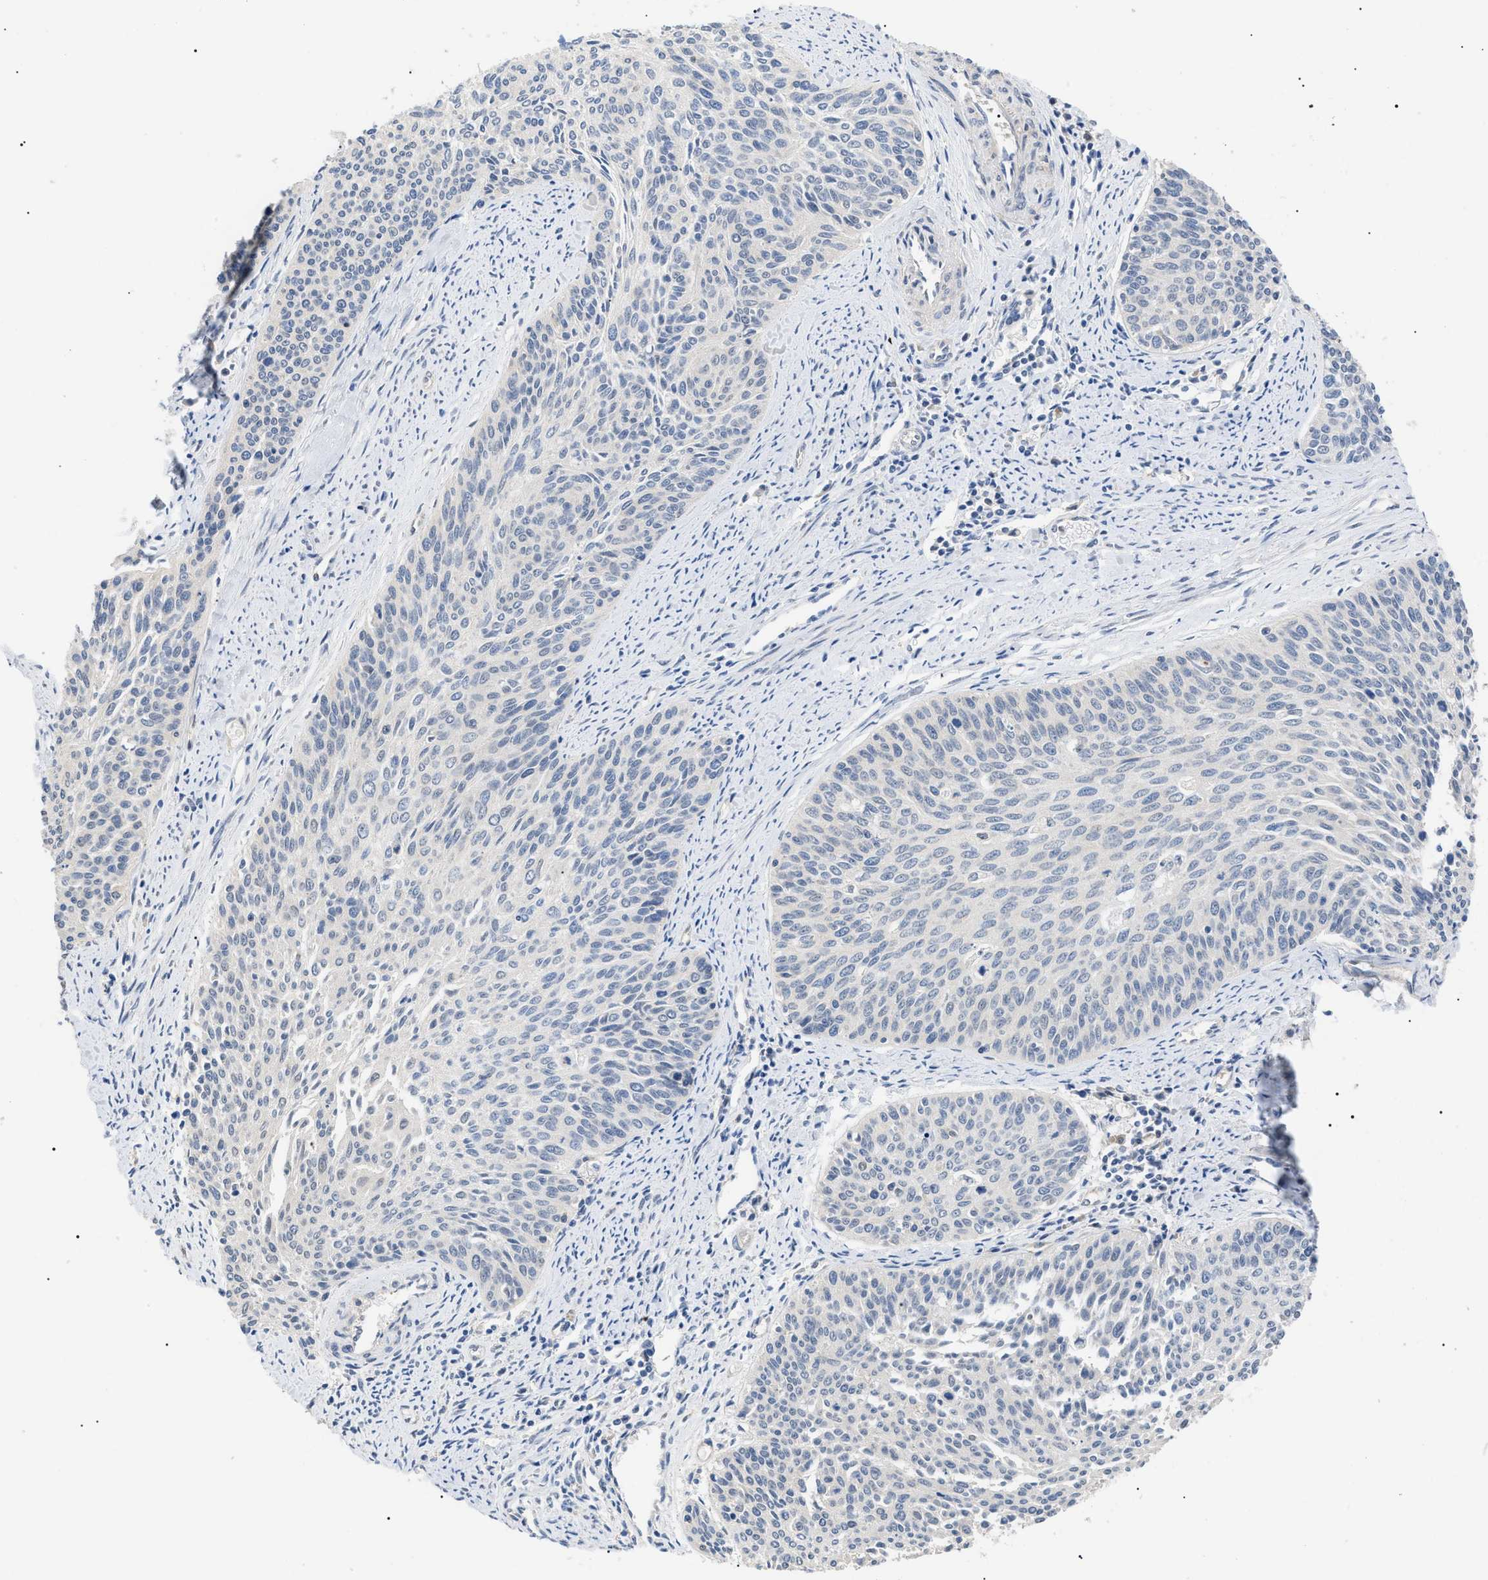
{"staining": {"intensity": "negative", "quantity": "none", "location": "none"}, "tissue": "cervical cancer", "cell_type": "Tumor cells", "image_type": "cancer", "snomed": [{"axis": "morphology", "description": "Squamous cell carcinoma, NOS"}, {"axis": "topography", "description": "Cervix"}], "caption": "Cervical squamous cell carcinoma stained for a protein using IHC displays no positivity tumor cells.", "gene": "CRCP", "patient": {"sex": "female", "age": 55}}